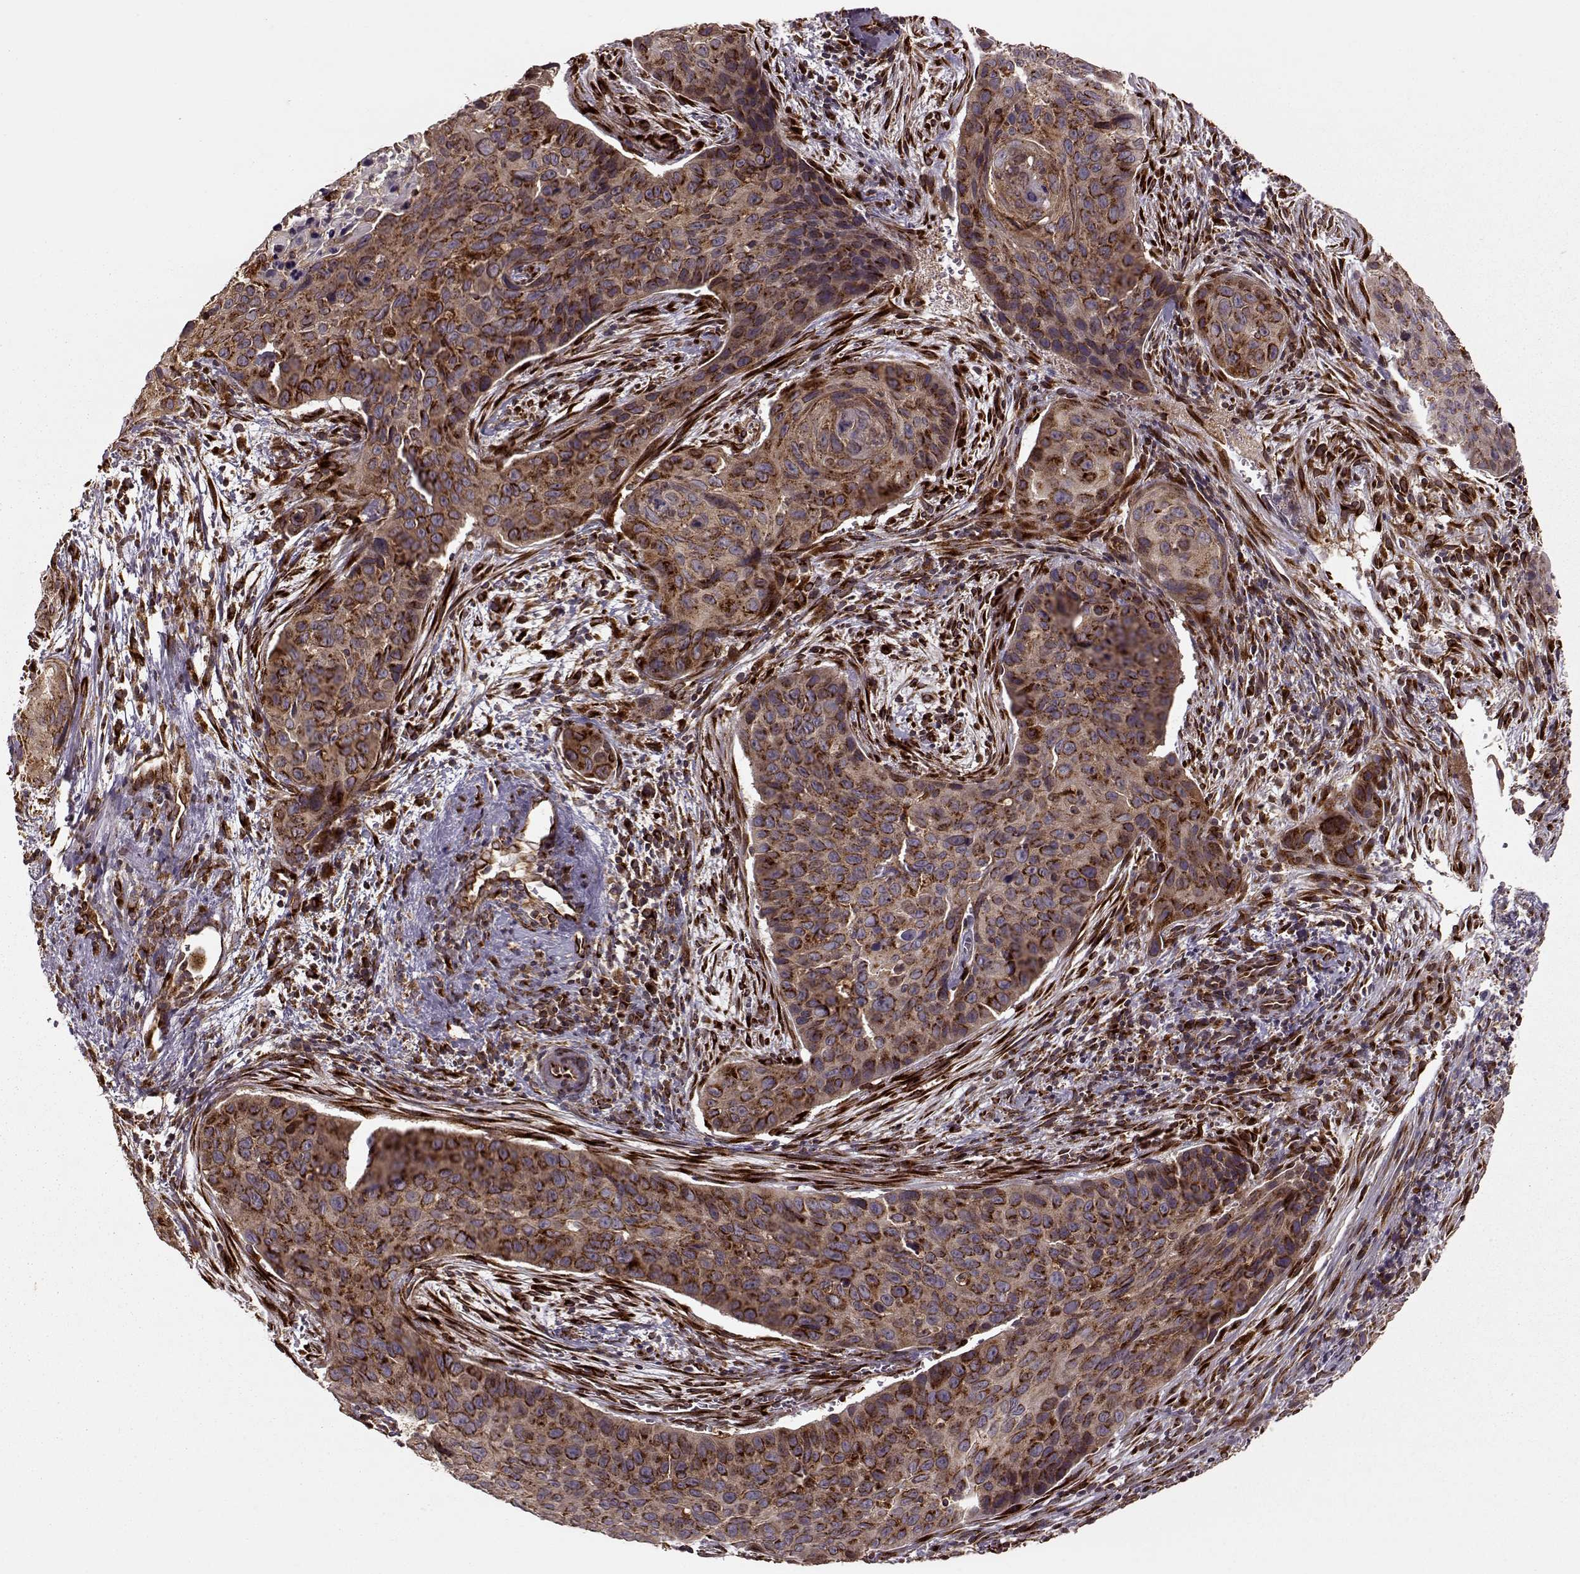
{"staining": {"intensity": "moderate", "quantity": ">75%", "location": "cytoplasmic/membranous"}, "tissue": "cervical cancer", "cell_type": "Tumor cells", "image_type": "cancer", "snomed": [{"axis": "morphology", "description": "Squamous cell carcinoma, NOS"}, {"axis": "topography", "description": "Cervix"}], "caption": "Immunohistochemical staining of human squamous cell carcinoma (cervical) demonstrates medium levels of moderate cytoplasmic/membranous protein staining in about >75% of tumor cells.", "gene": "YIPF5", "patient": {"sex": "female", "age": 35}}